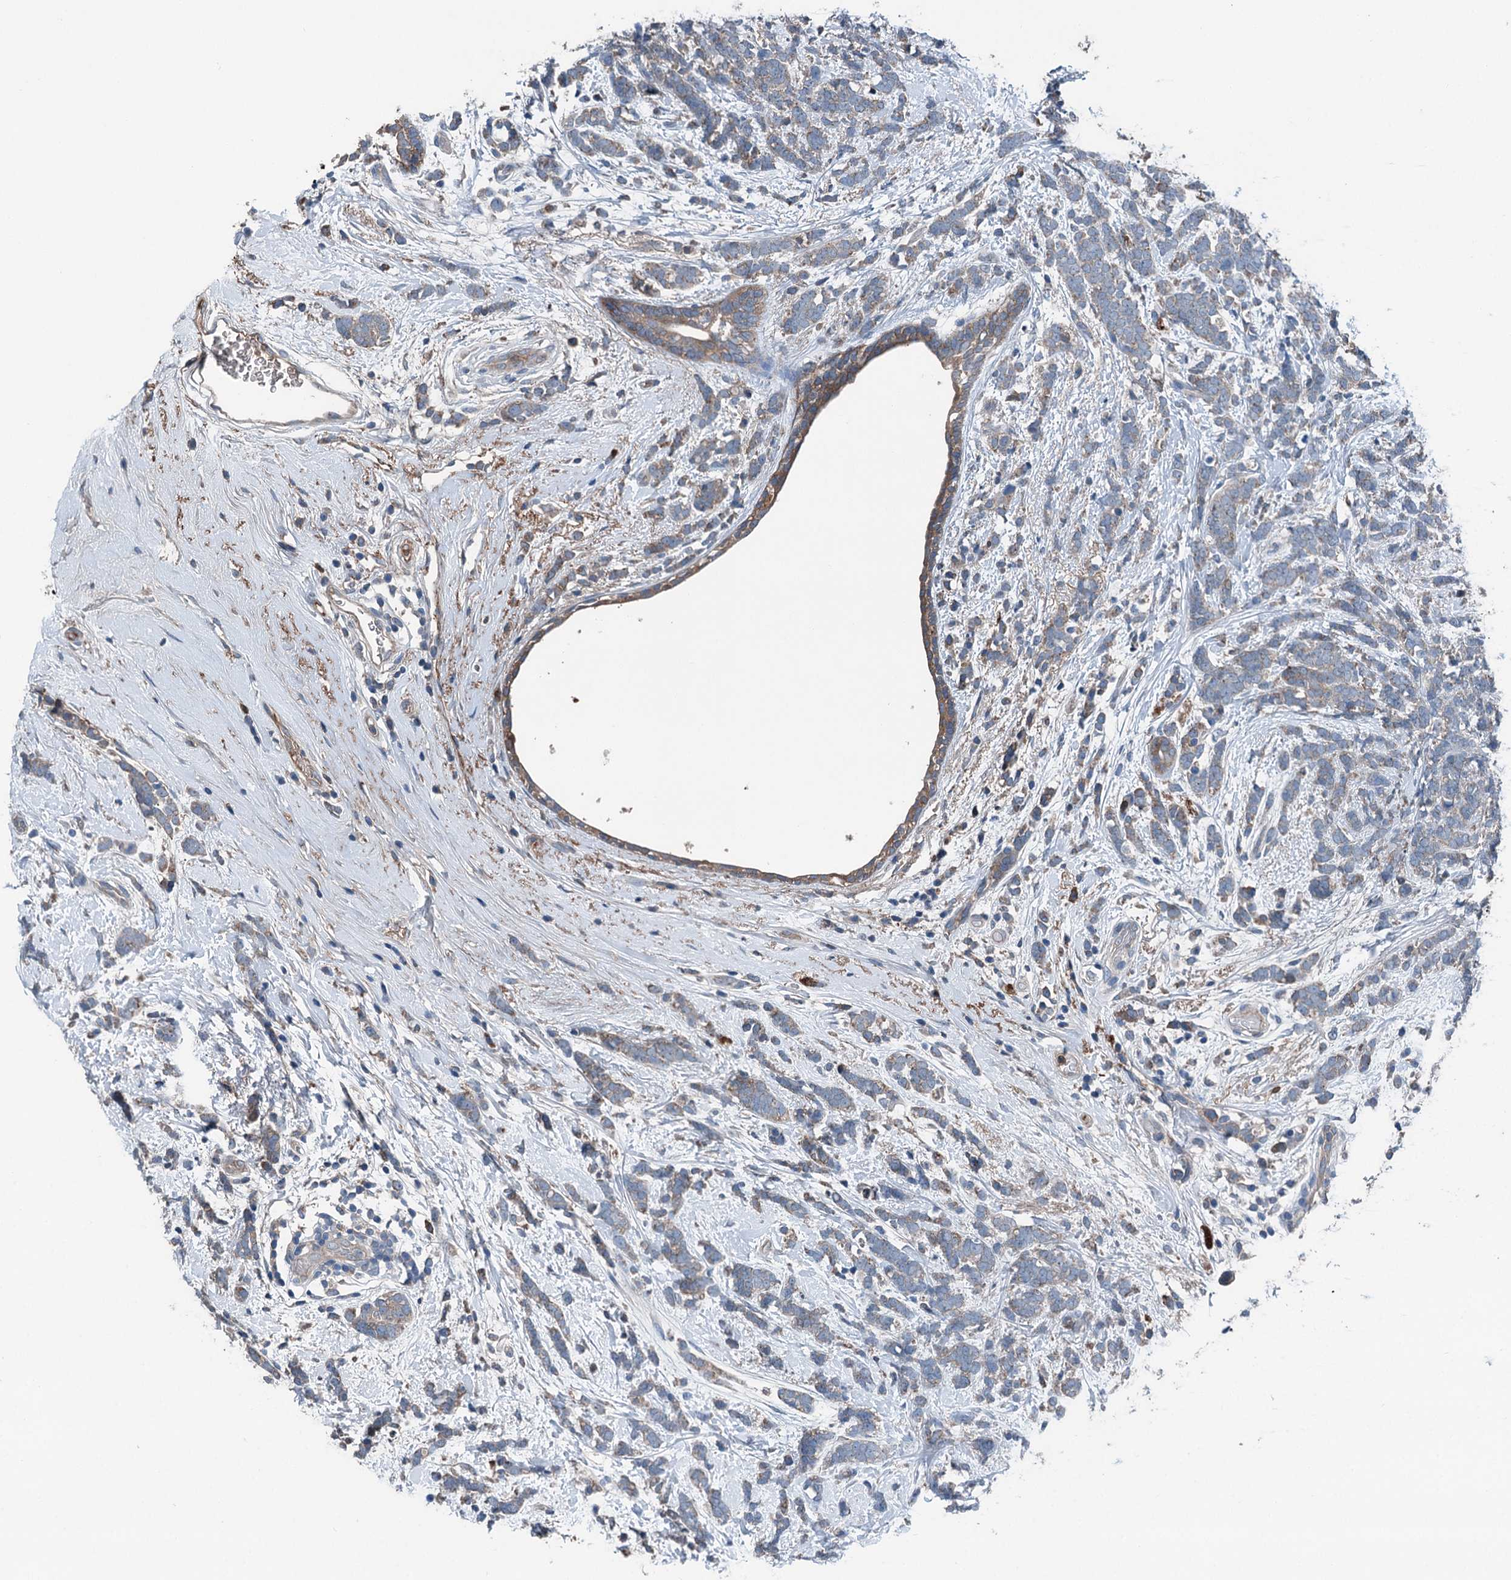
{"staining": {"intensity": "weak", "quantity": "25%-75%", "location": "cytoplasmic/membranous"}, "tissue": "breast cancer", "cell_type": "Tumor cells", "image_type": "cancer", "snomed": [{"axis": "morphology", "description": "Lobular carcinoma"}, {"axis": "topography", "description": "Breast"}], "caption": "Immunohistochemistry (IHC) (DAB (3,3'-diaminobenzidine)) staining of breast cancer (lobular carcinoma) reveals weak cytoplasmic/membranous protein positivity in approximately 25%-75% of tumor cells. The staining was performed using DAB (3,3'-diaminobenzidine), with brown indicating positive protein expression. Nuclei are stained blue with hematoxylin.", "gene": "PDSS1", "patient": {"sex": "female", "age": 58}}